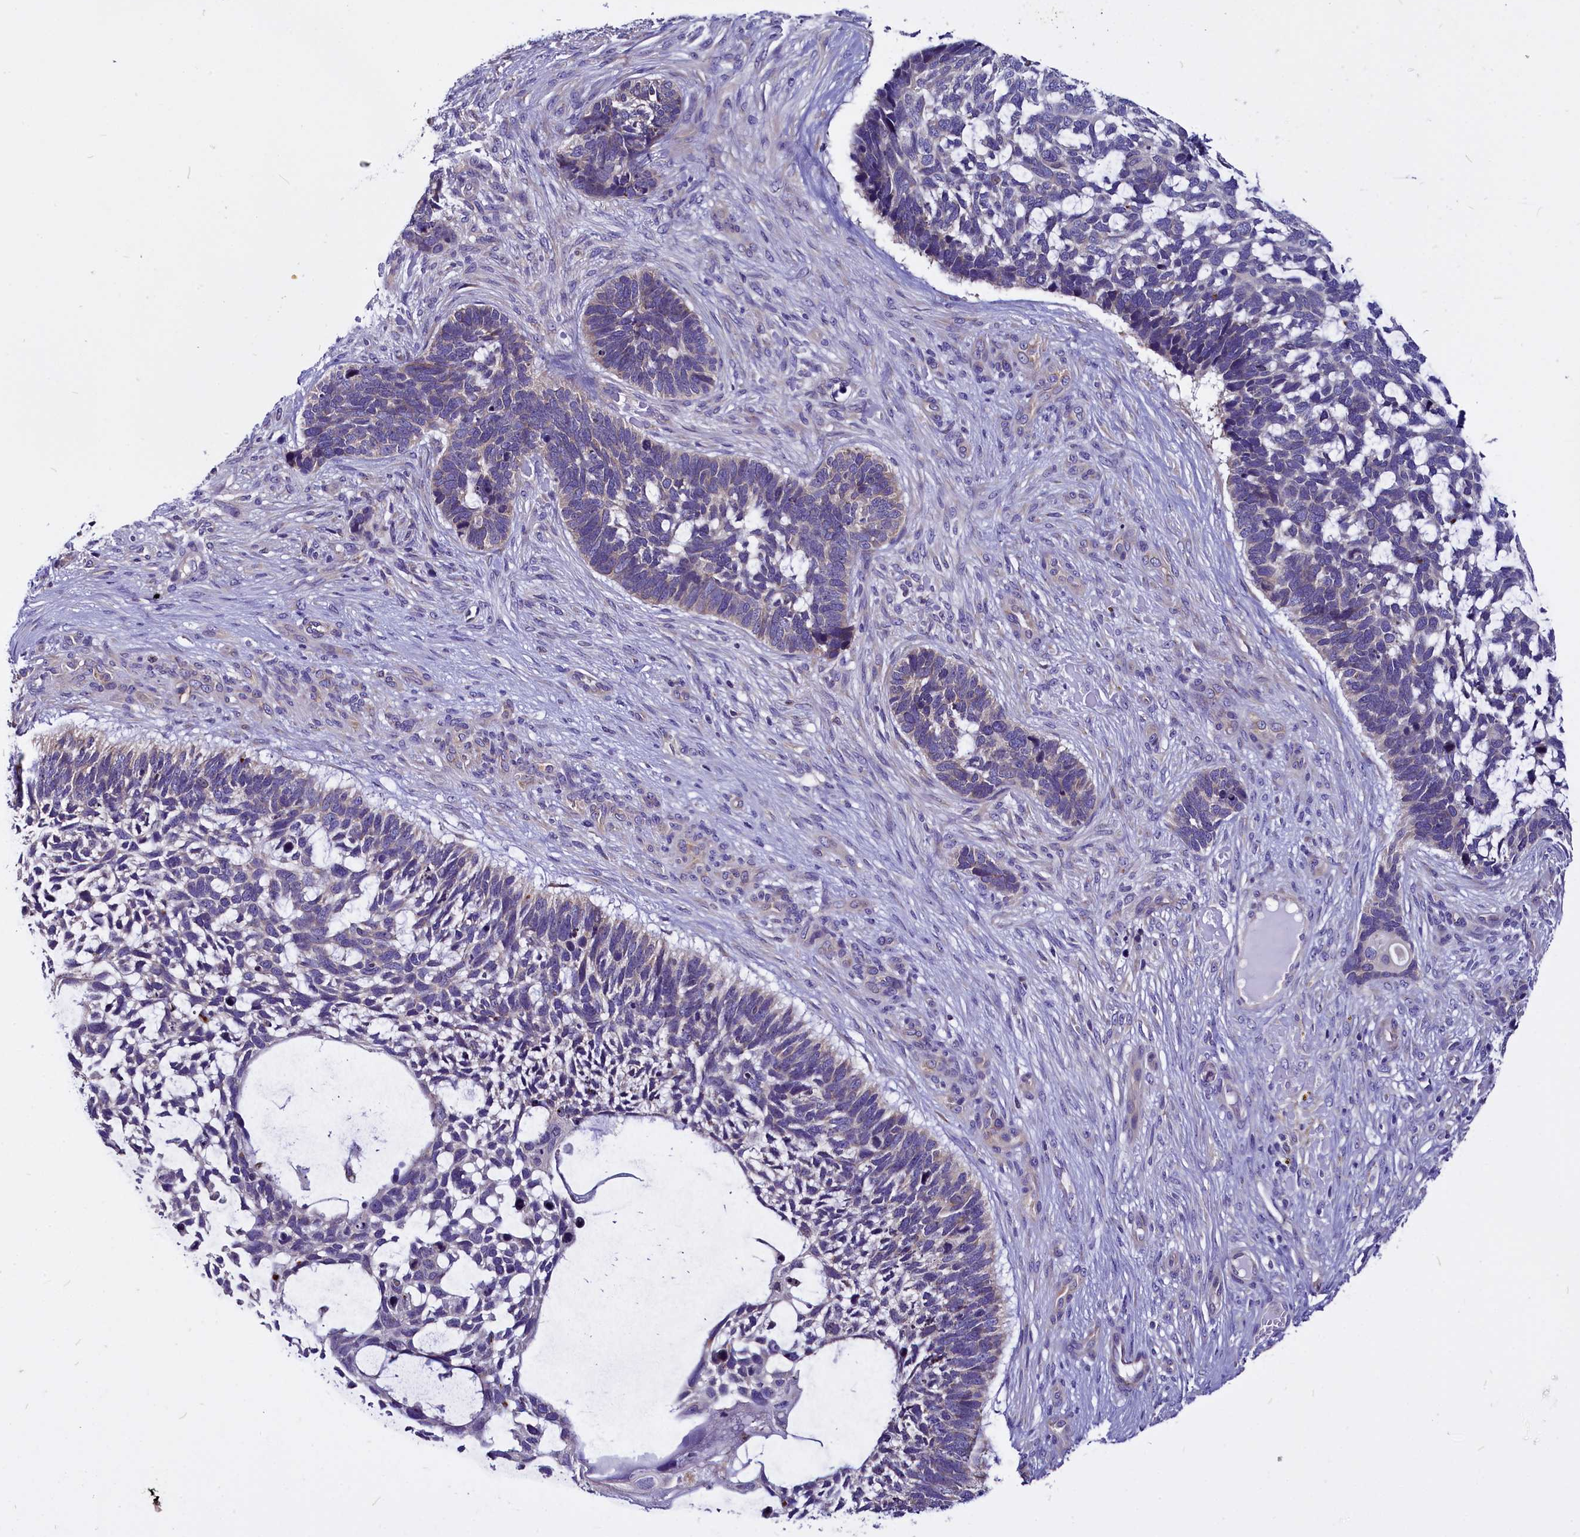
{"staining": {"intensity": "negative", "quantity": "none", "location": "none"}, "tissue": "skin cancer", "cell_type": "Tumor cells", "image_type": "cancer", "snomed": [{"axis": "morphology", "description": "Basal cell carcinoma"}, {"axis": "topography", "description": "Skin"}], "caption": "A high-resolution photomicrograph shows immunohistochemistry (IHC) staining of skin basal cell carcinoma, which exhibits no significant staining in tumor cells. (DAB immunohistochemistry (IHC), high magnification).", "gene": "CEP170", "patient": {"sex": "male", "age": 88}}